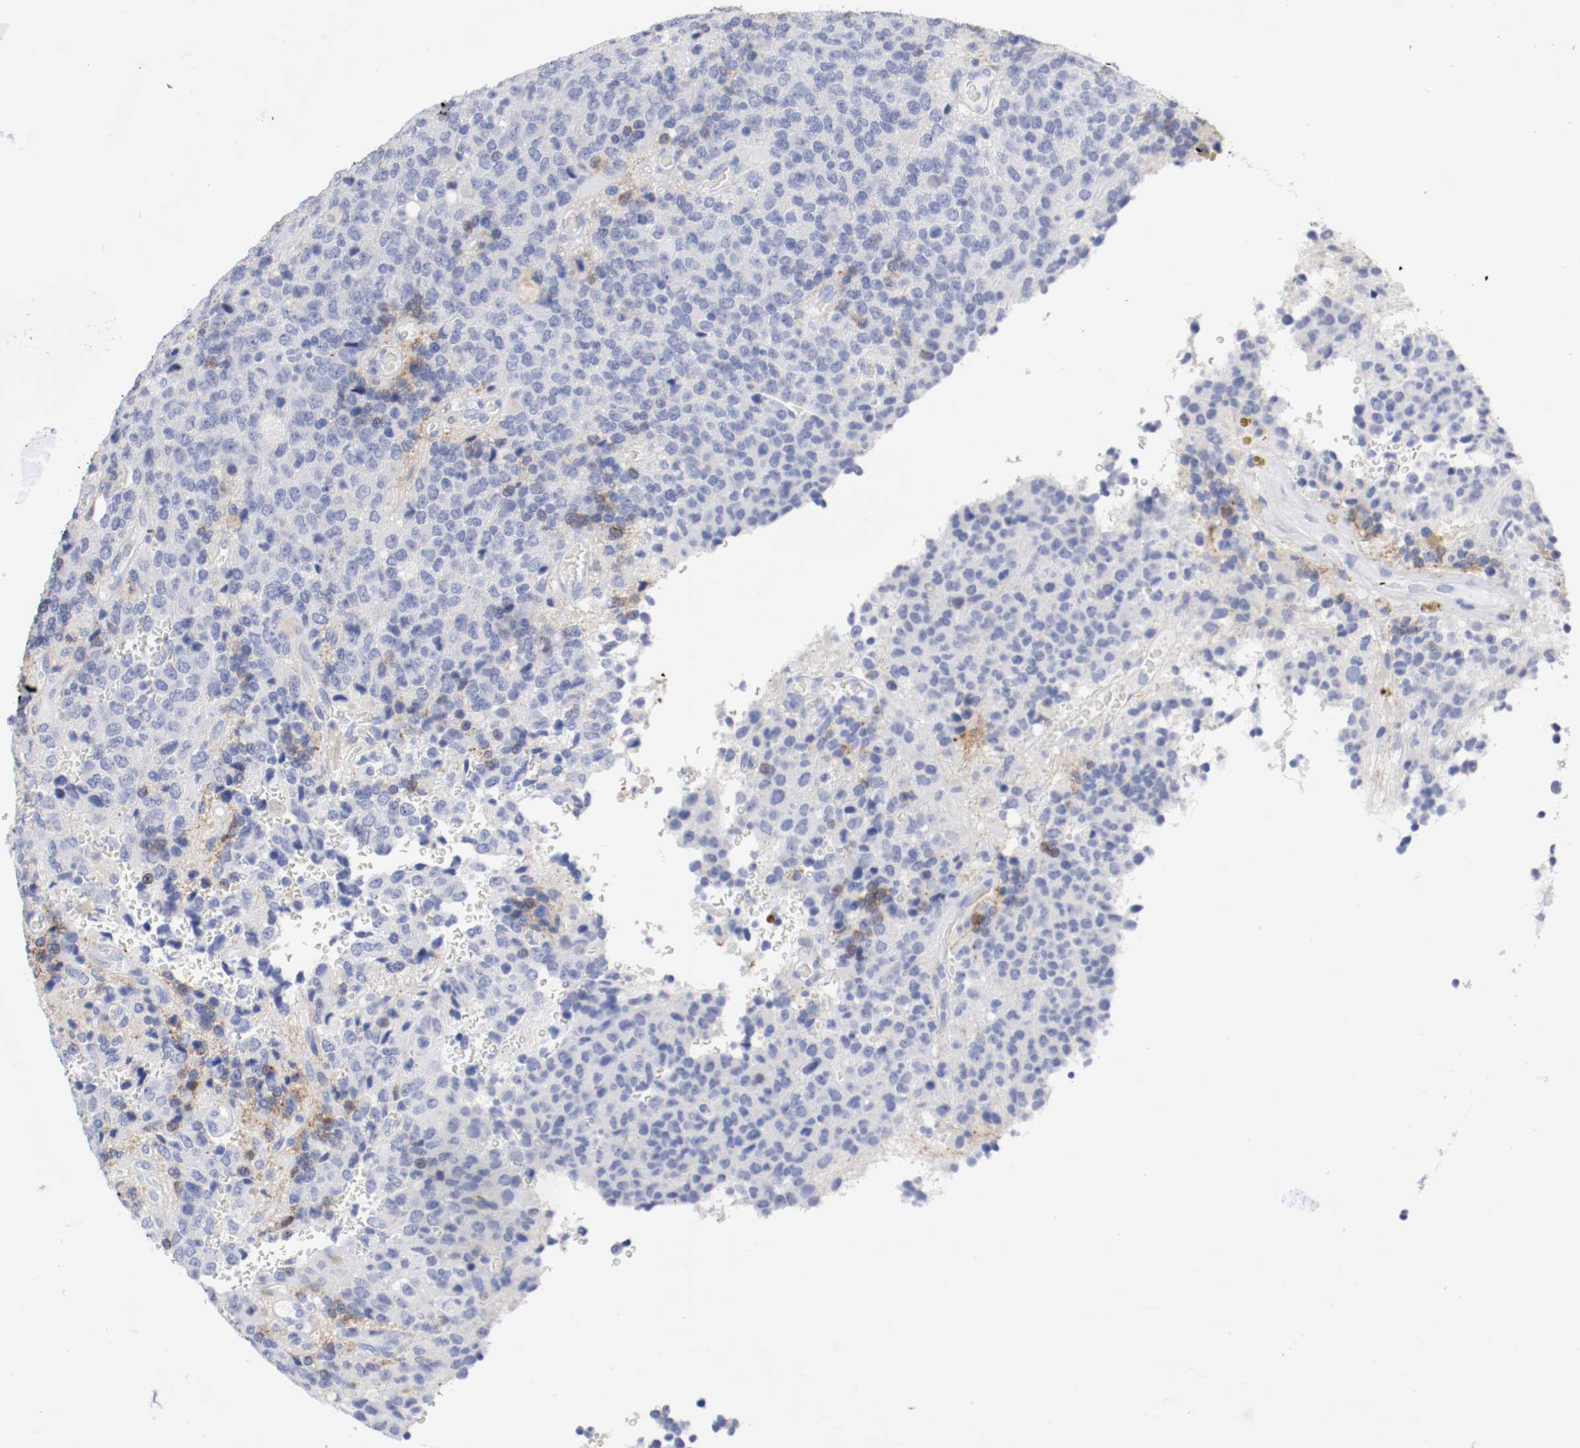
{"staining": {"intensity": "negative", "quantity": "none", "location": "none"}, "tissue": "glioma", "cell_type": "Tumor cells", "image_type": "cancer", "snomed": [{"axis": "morphology", "description": "Glioma, malignant, High grade"}, {"axis": "topography", "description": "pancreas cauda"}], "caption": "Tumor cells show no significant expression in glioma. (DAB (3,3'-diaminobenzidine) immunohistochemistry (IHC) visualized using brightfield microscopy, high magnification).", "gene": "GAD1", "patient": {"sex": "male", "age": 60}}